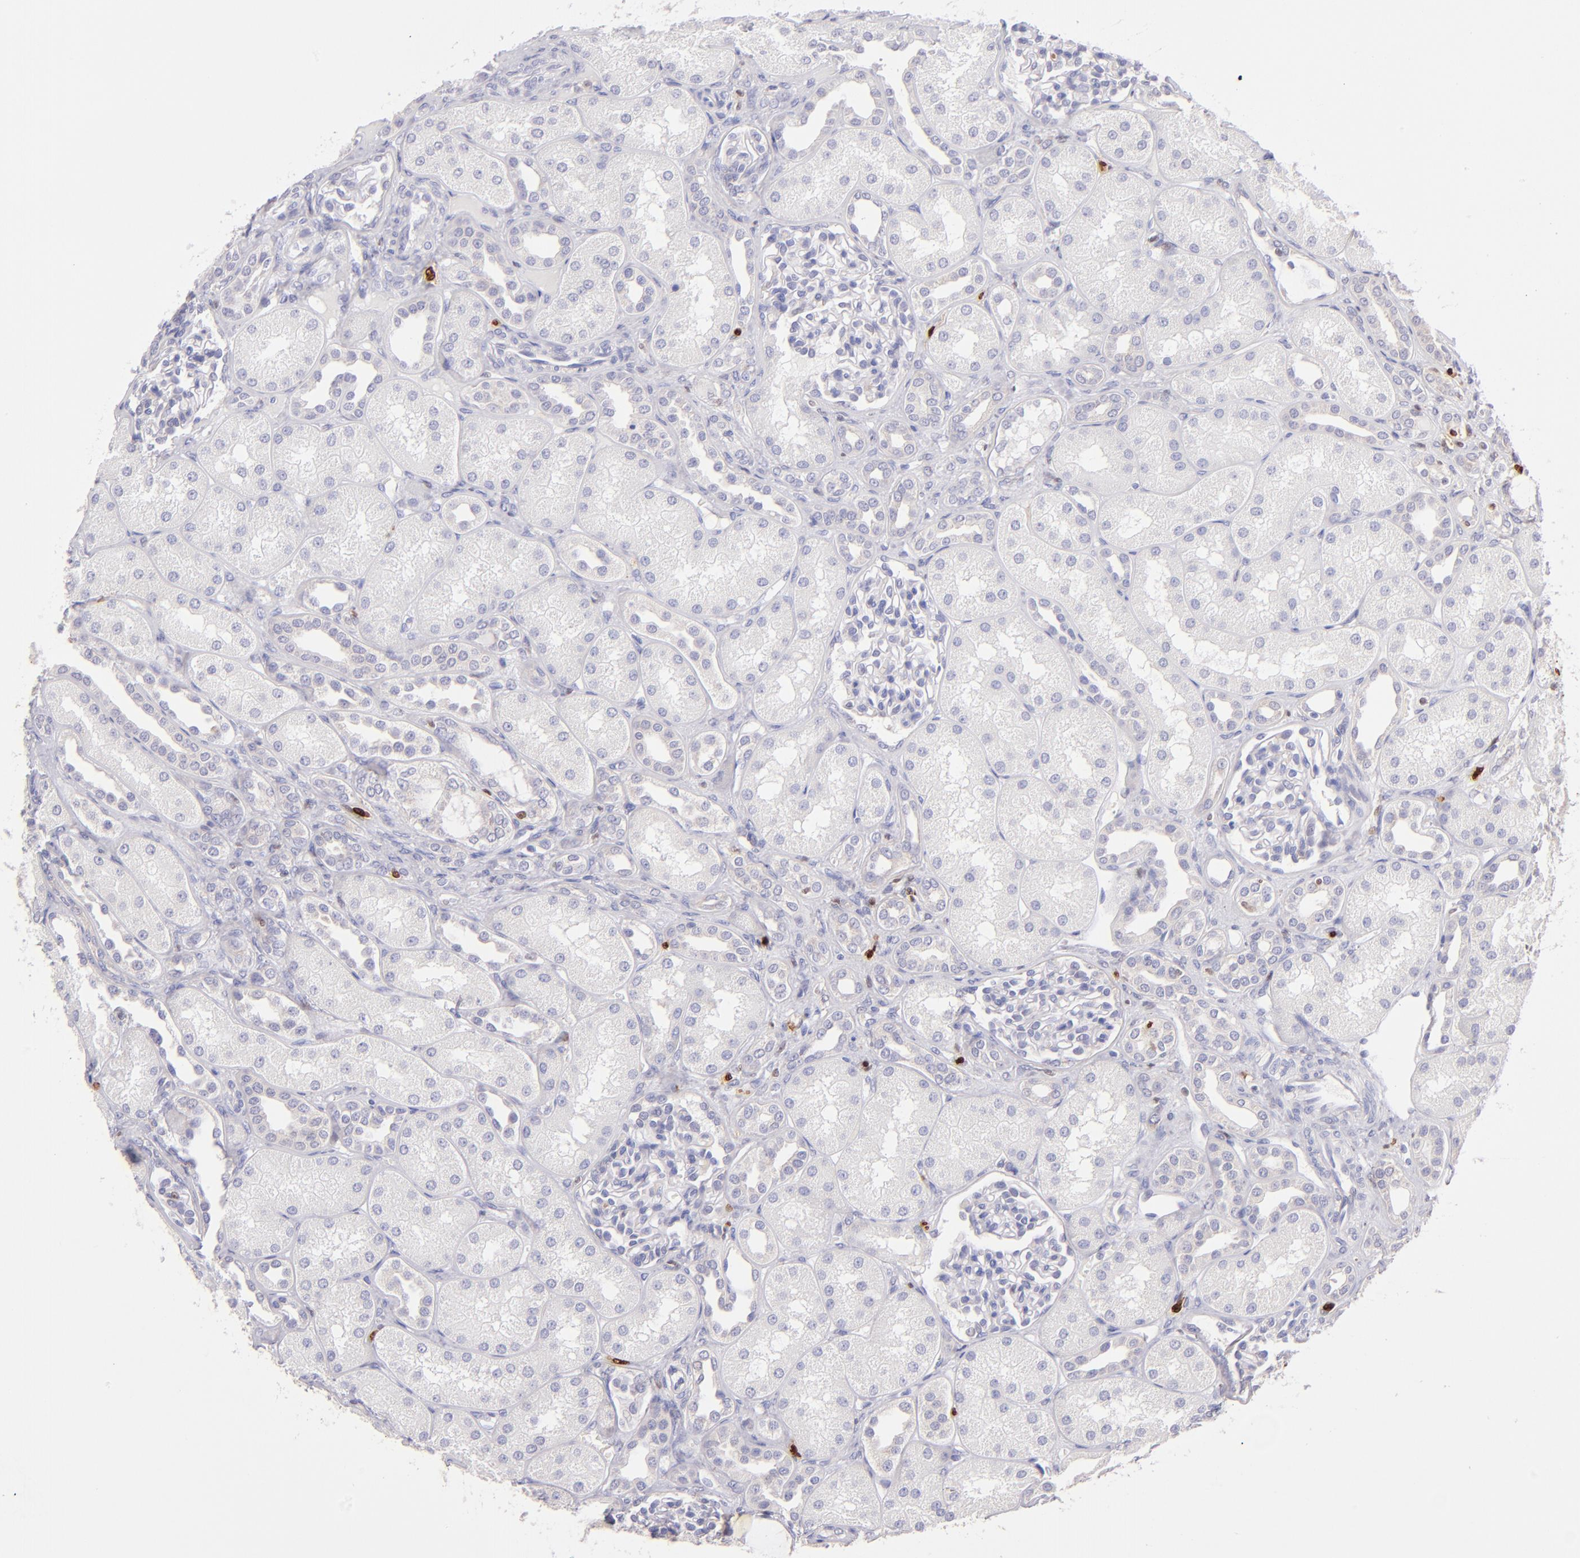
{"staining": {"intensity": "negative", "quantity": "none", "location": "none"}, "tissue": "kidney", "cell_type": "Cells in glomeruli", "image_type": "normal", "snomed": [{"axis": "morphology", "description": "Normal tissue, NOS"}, {"axis": "topography", "description": "Kidney"}], "caption": "Cells in glomeruli are negative for protein expression in unremarkable human kidney. Brightfield microscopy of immunohistochemistry stained with DAB (3,3'-diaminobenzidine) (brown) and hematoxylin (blue), captured at high magnification.", "gene": "IRF8", "patient": {"sex": "male", "age": 7}}